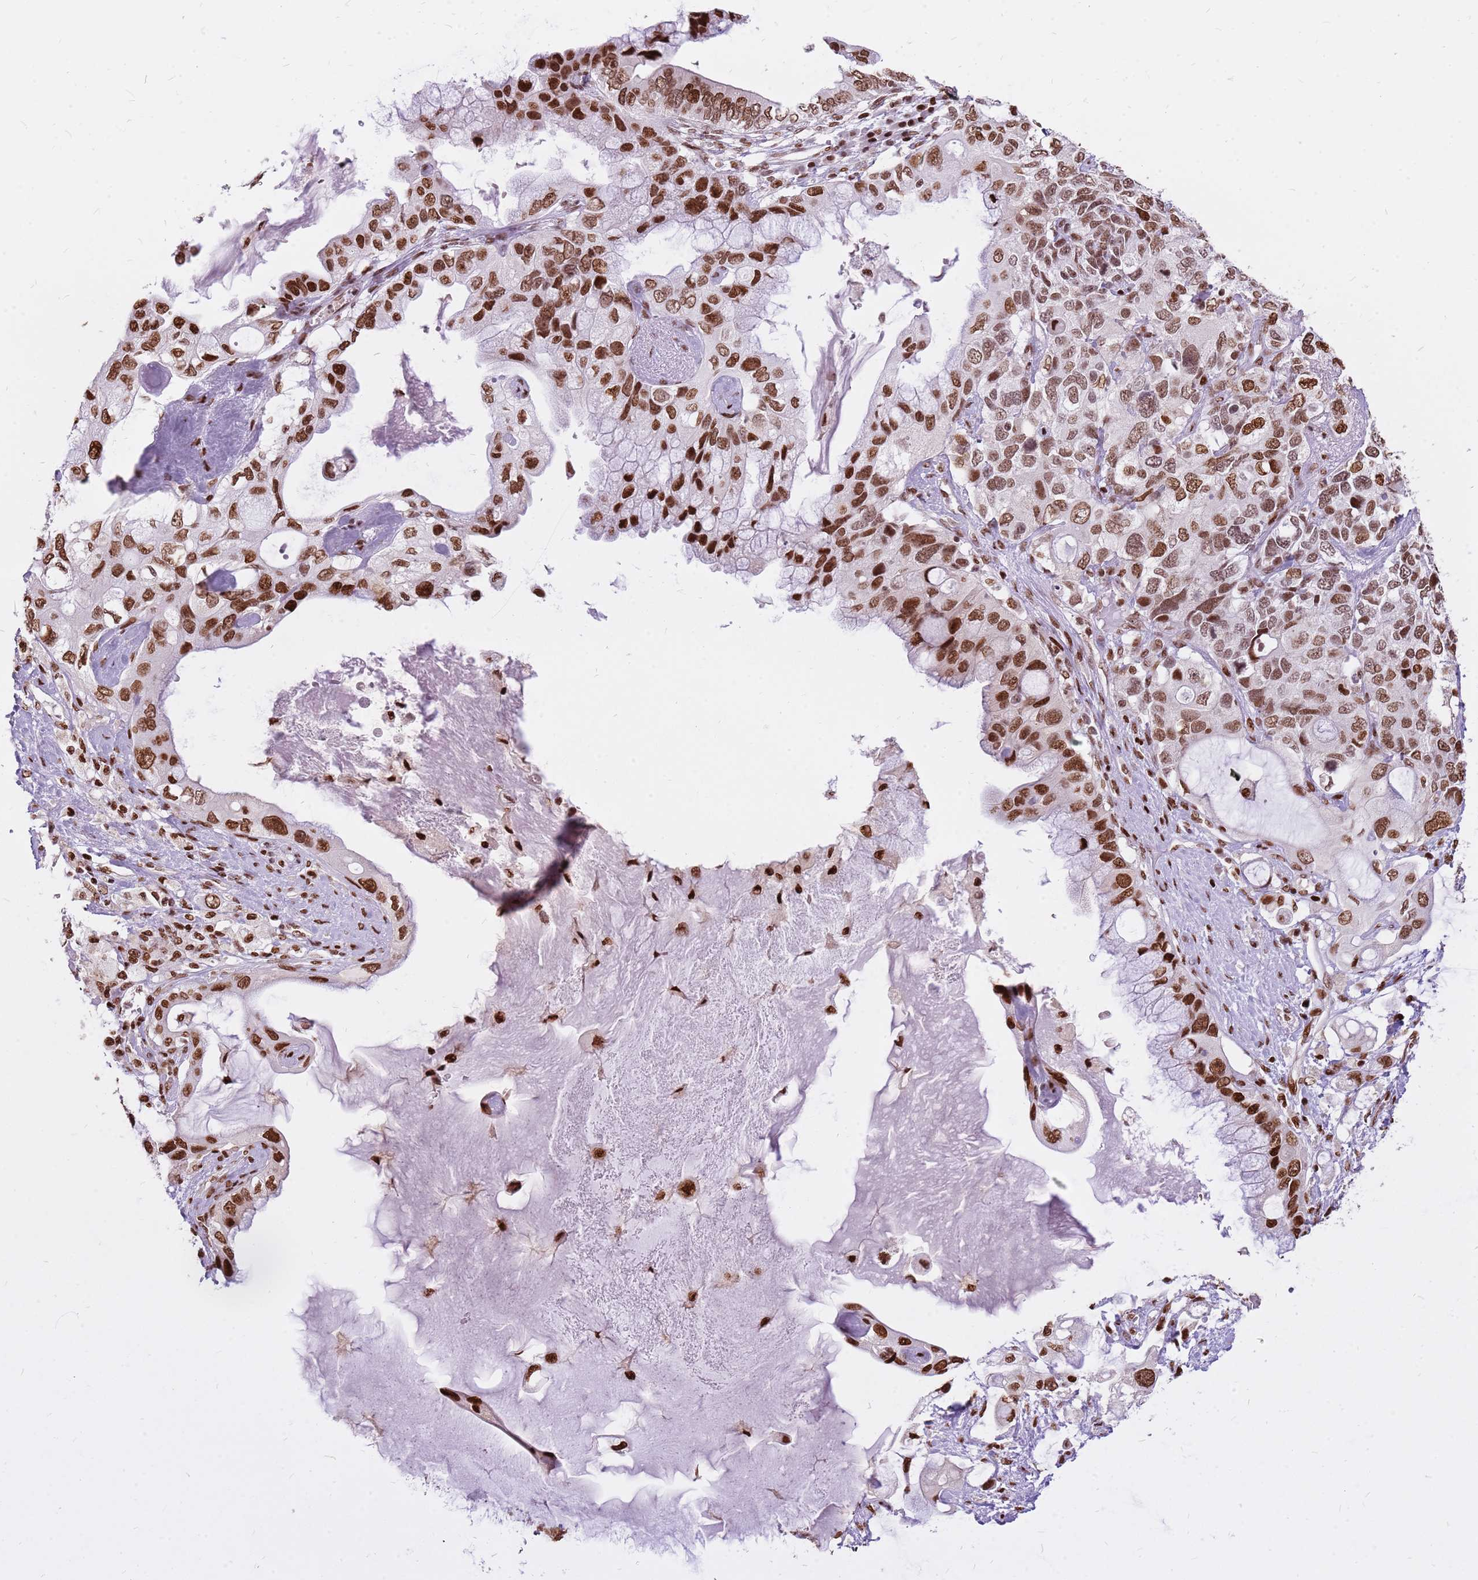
{"staining": {"intensity": "strong", "quantity": ">75%", "location": "nuclear"}, "tissue": "pancreatic cancer", "cell_type": "Tumor cells", "image_type": "cancer", "snomed": [{"axis": "morphology", "description": "Adenocarcinoma, NOS"}, {"axis": "topography", "description": "Pancreas"}], "caption": "About >75% of tumor cells in pancreatic cancer exhibit strong nuclear protein expression as visualized by brown immunohistochemical staining.", "gene": "WASHC4", "patient": {"sex": "female", "age": 56}}